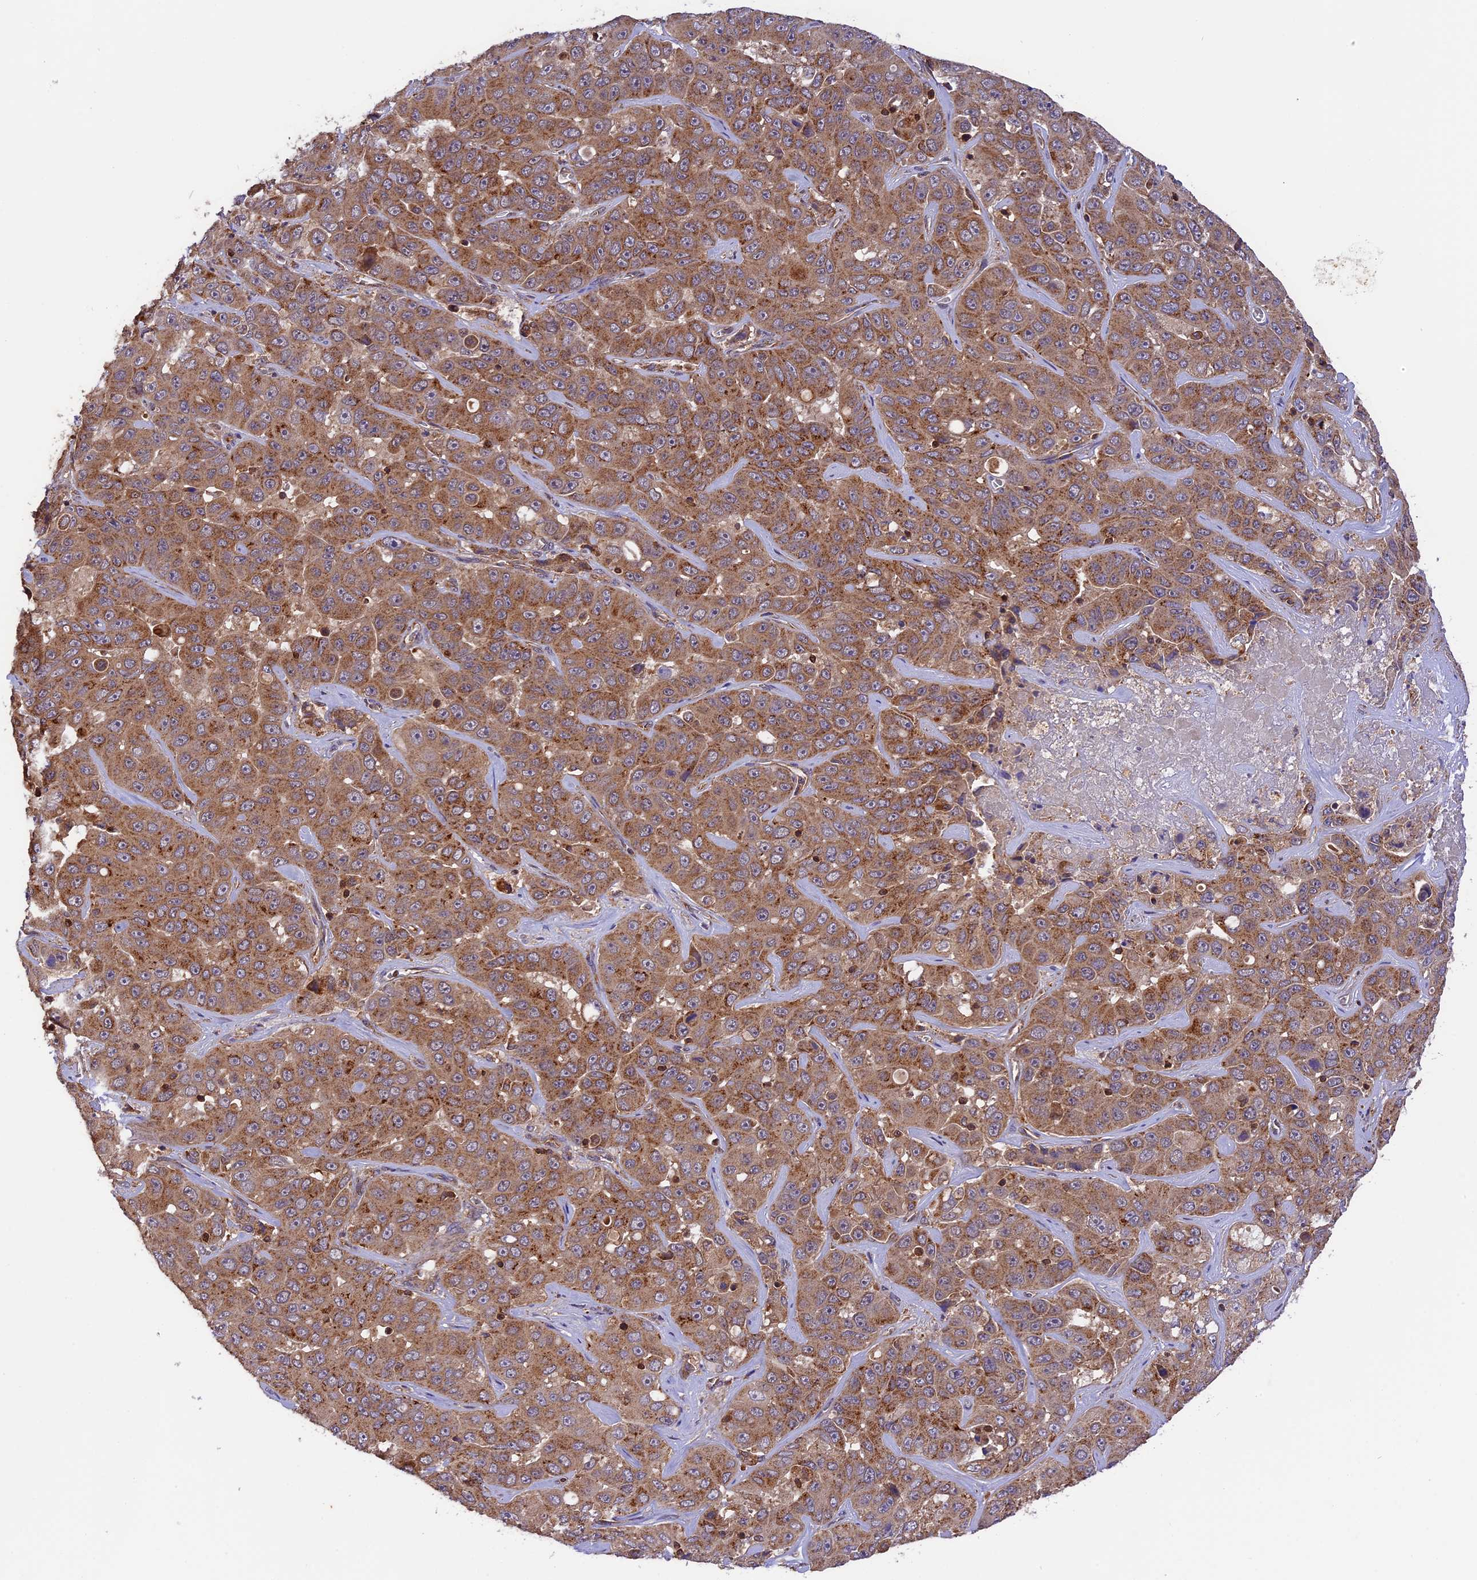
{"staining": {"intensity": "moderate", "quantity": ">75%", "location": "cytoplasmic/membranous"}, "tissue": "liver cancer", "cell_type": "Tumor cells", "image_type": "cancer", "snomed": [{"axis": "morphology", "description": "Cholangiocarcinoma"}, {"axis": "topography", "description": "Liver"}], "caption": "Immunohistochemical staining of human liver cholangiocarcinoma displays medium levels of moderate cytoplasmic/membranous protein expression in about >75% of tumor cells.", "gene": "PEX3", "patient": {"sex": "female", "age": 52}}